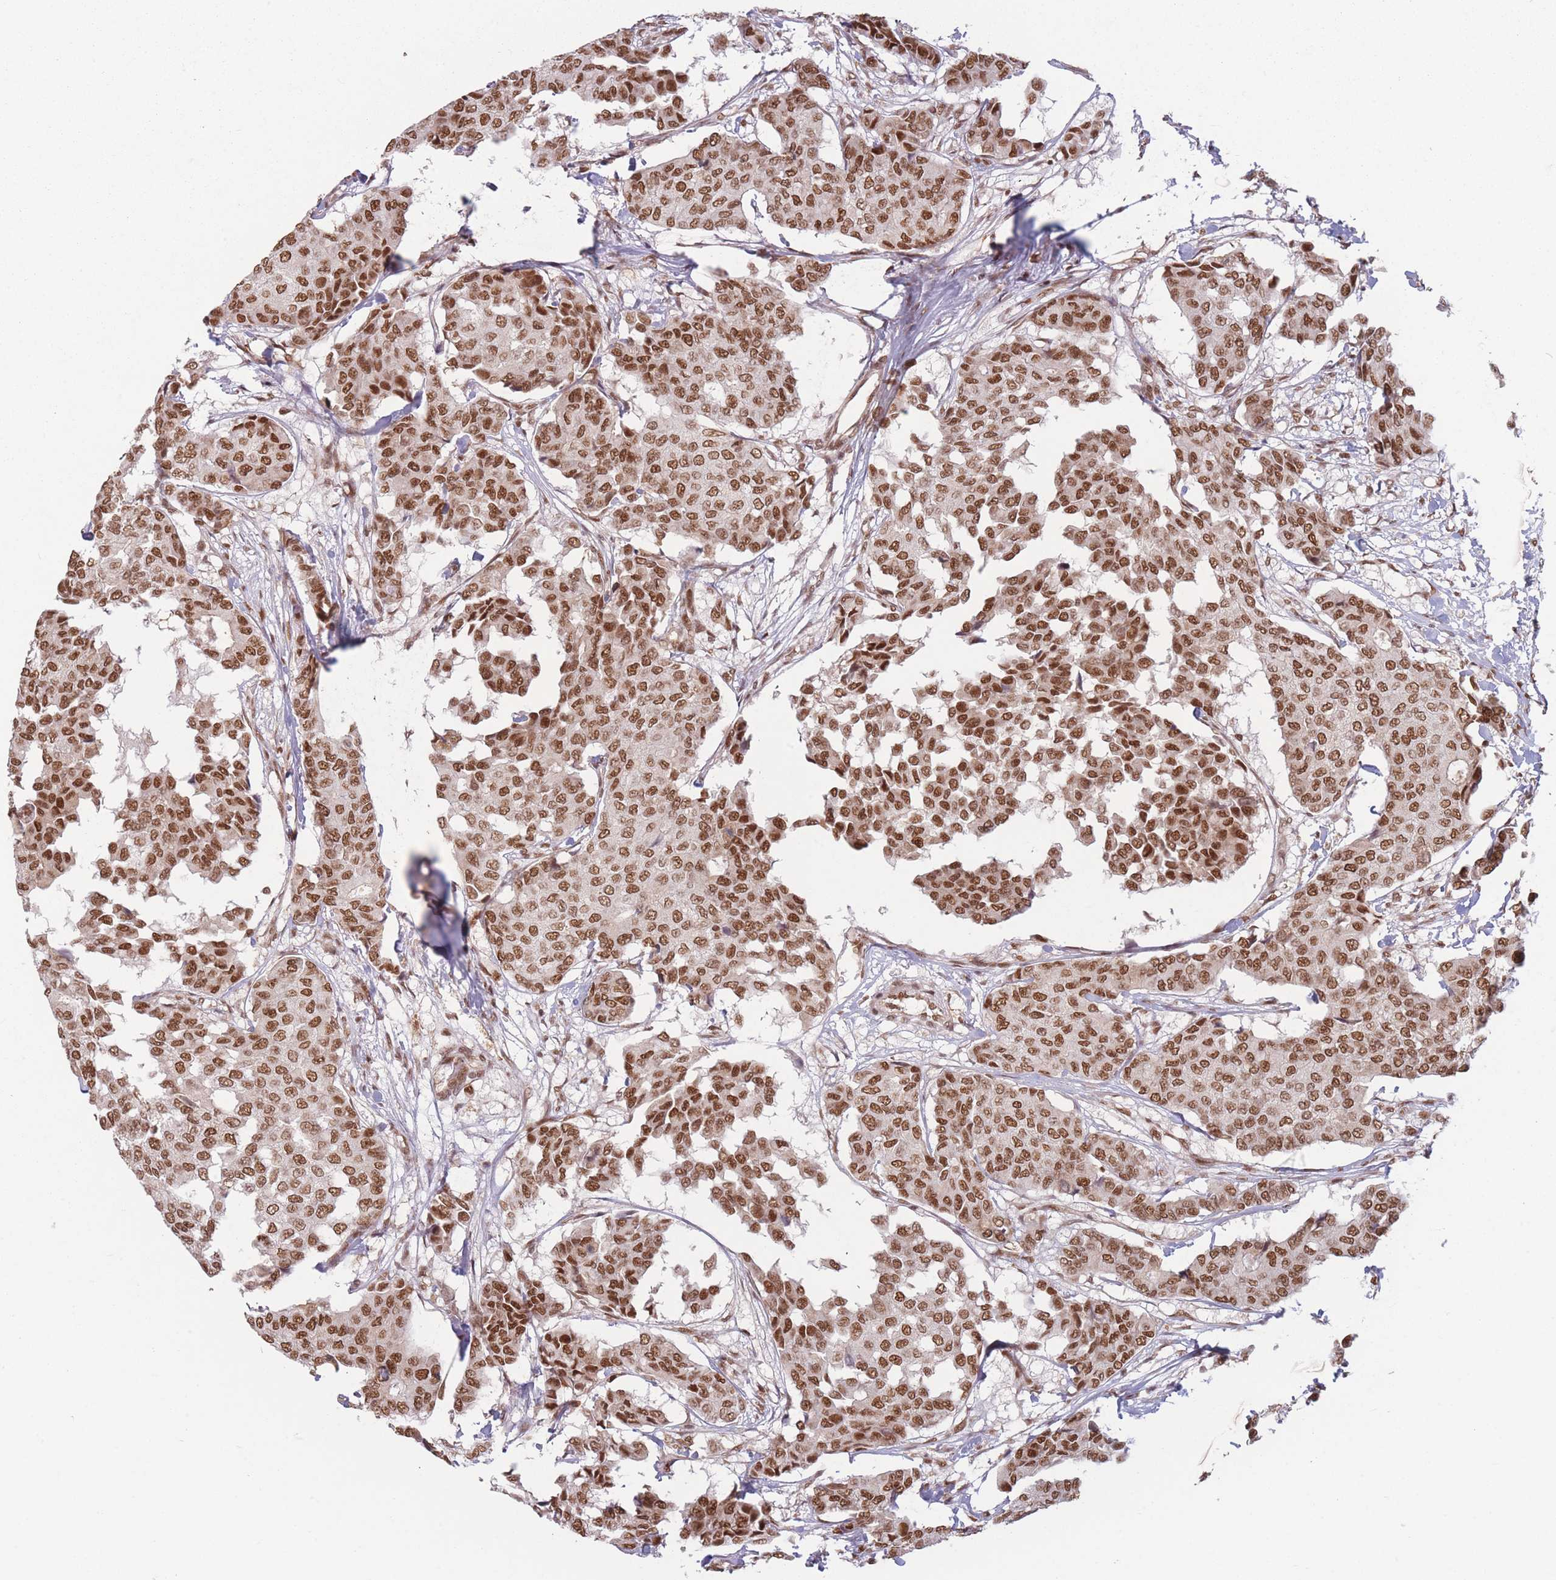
{"staining": {"intensity": "strong", "quantity": ">75%", "location": "nuclear"}, "tissue": "breast cancer", "cell_type": "Tumor cells", "image_type": "cancer", "snomed": [{"axis": "morphology", "description": "Duct carcinoma"}, {"axis": "topography", "description": "Breast"}], "caption": "The micrograph demonstrates staining of breast infiltrating ductal carcinoma, revealing strong nuclear protein staining (brown color) within tumor cells. The protein of interest is shown in brown color, while the nuclei are stained blue.", "gene": "SUPT6H", "patient": {"sex": "female", "age": 75}}